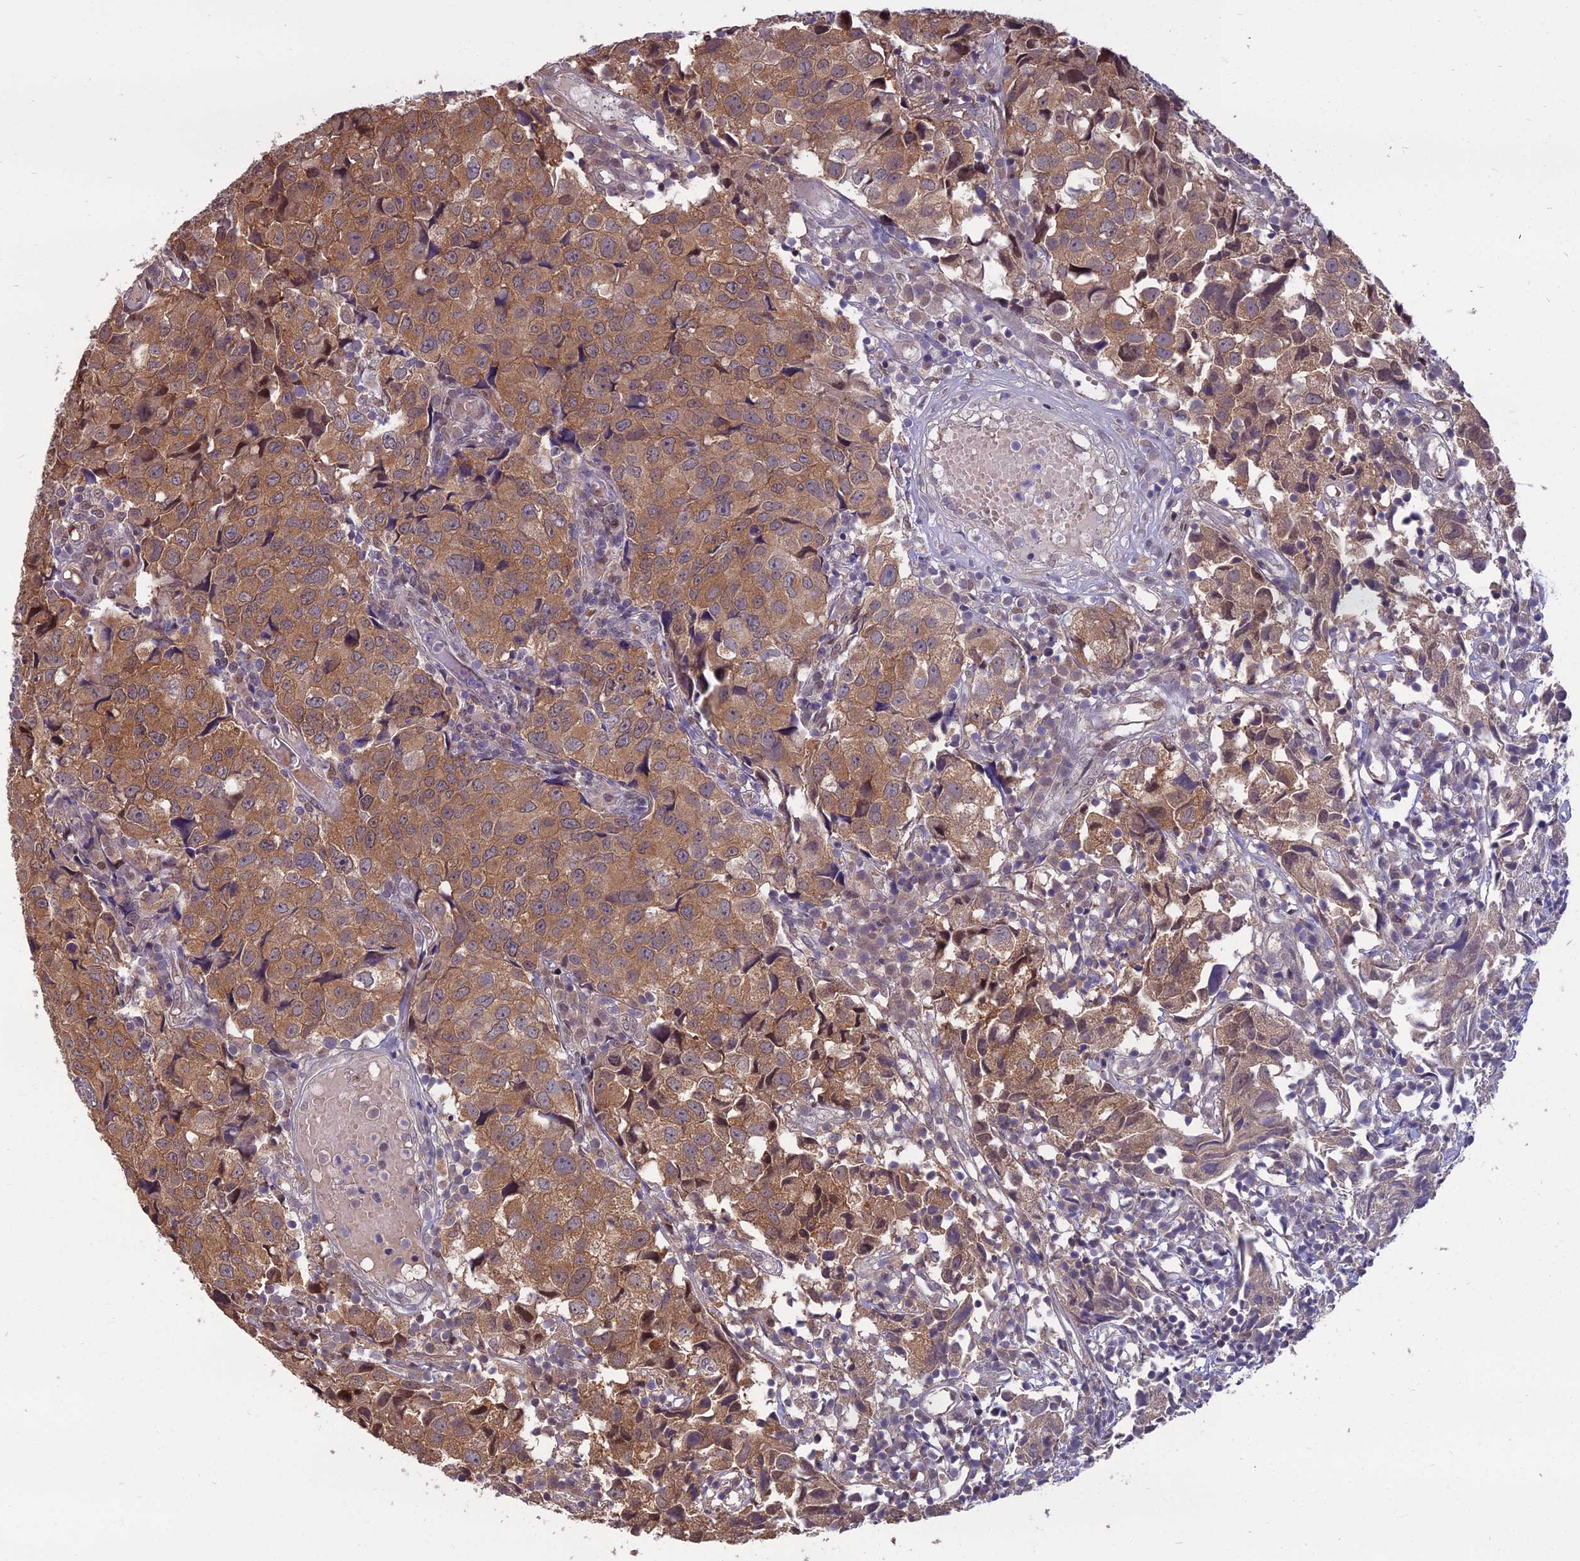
{"staining": {"intensity": "moderate", "quantity": ">75%", "location": "cytoplasmic/membranous"}, "tissue": "urothelial cancer", "cell_type": "Tumor cells", "image_type": "cancer", "snomed": [{"axis": "morphology", "description": "Urothelial carcinoma, High grade"}, {"axis": "topography", "description": "Urinary bladder"}], "caption": "Urothelial cancer stained for a protein demonstrates moderate cytoplasmic/membranous positivity in tumor cells.", "gene": "NR4A3", "patient": {"sex": "female", "age": 75}}